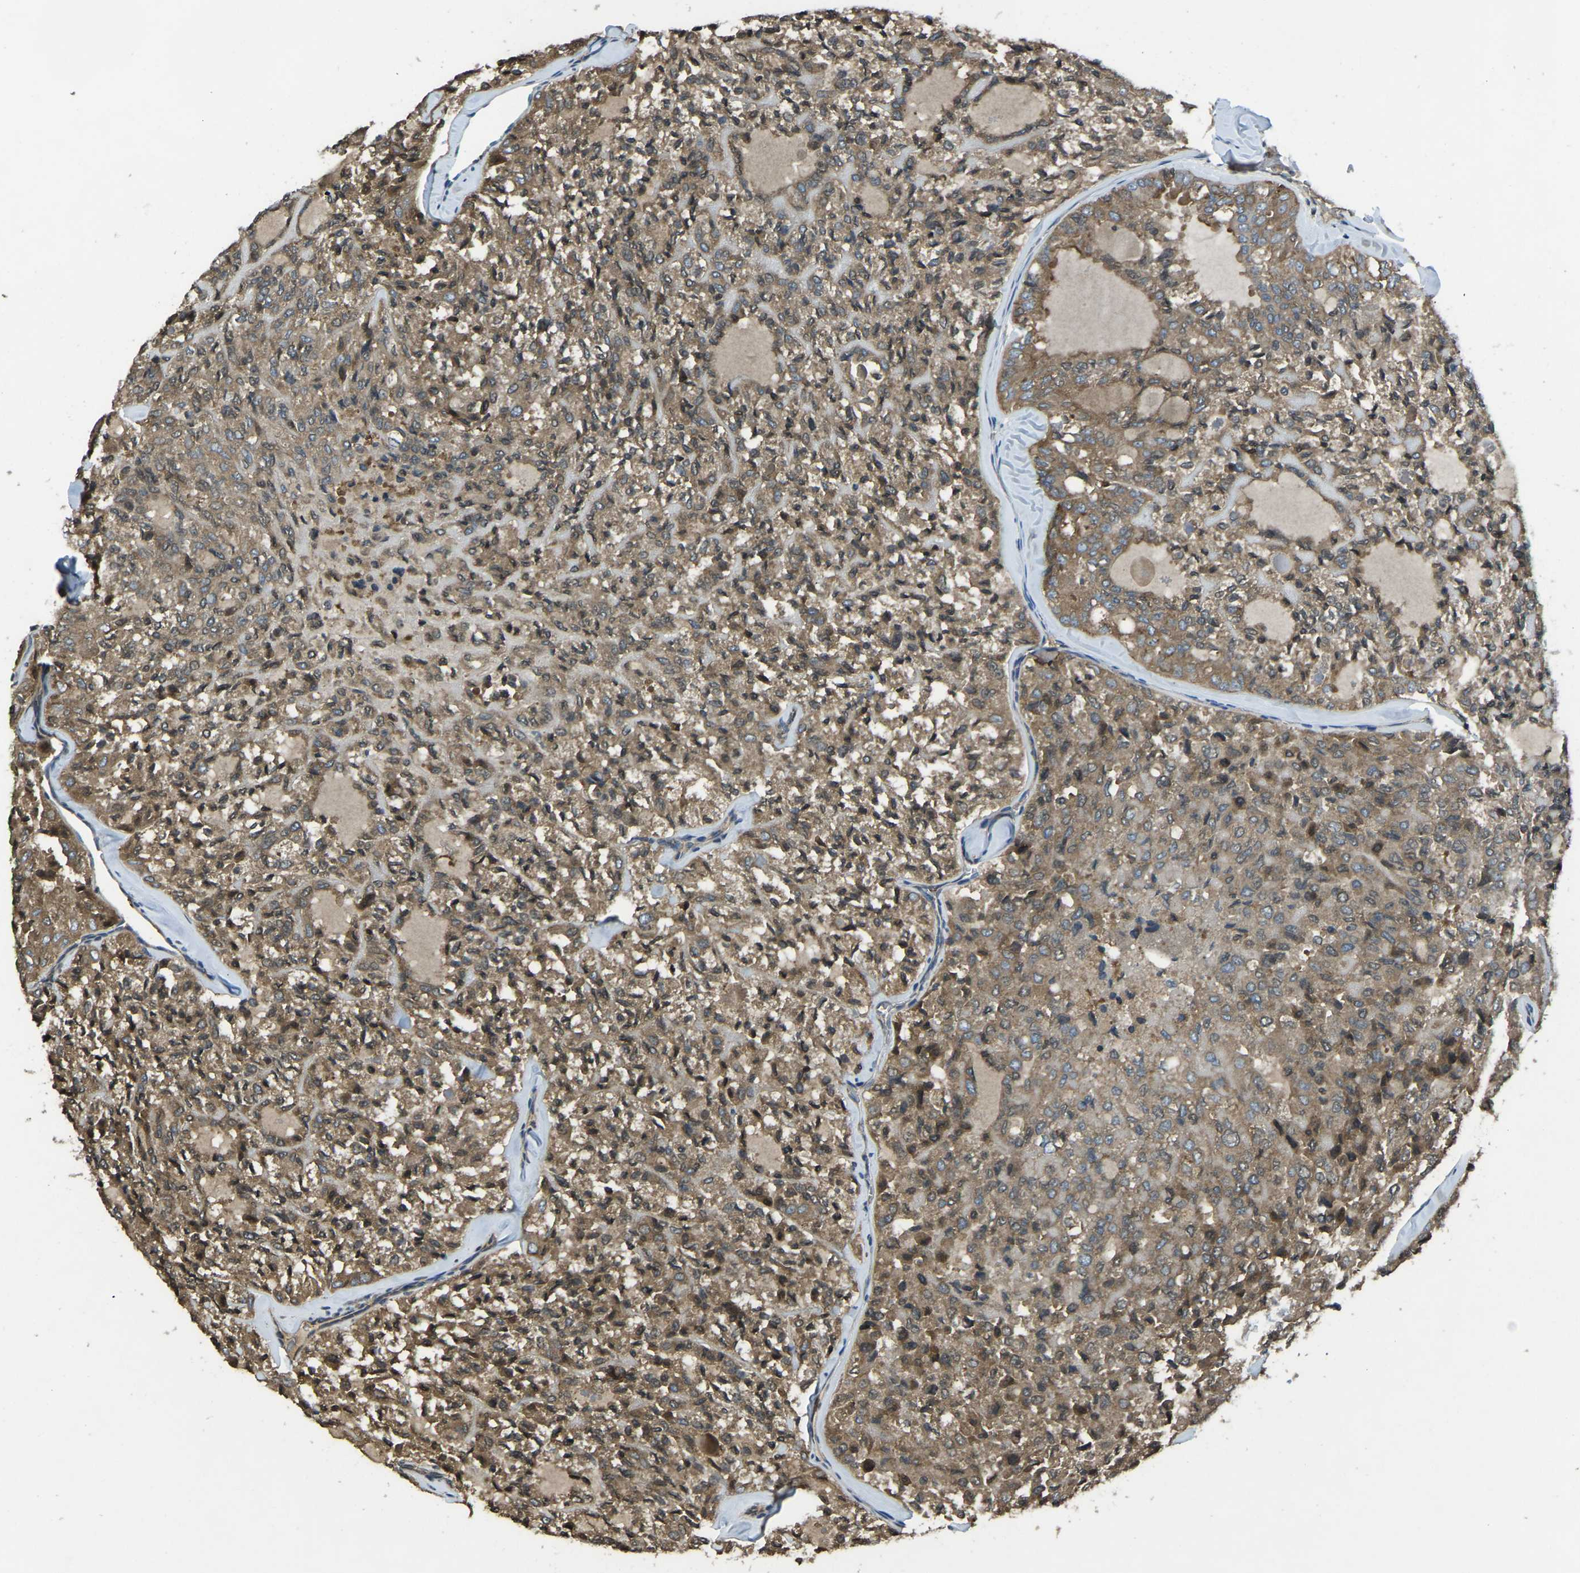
{"staining": {"intensity": "moderate", "quantity": ">75%", "location": "cytoplasmic/membranous"}, "tissue": "thyroid cancer", "cell_type": "Tumor cells", "image_type": "cancer", "snomed": [{"axis": "morphology", "description": "Follicular adenoma carcinoma, NOS"}, {"axis": "topography", "description": "Thyroid gland"}], "caption": "Human thyroid cancer (follicular adenoma carcinoma) stained with a protein marker reveals moderate staining in tumor cells.", "gene": "AIMP1", "patient": {"sex": "male", "age": 75}}